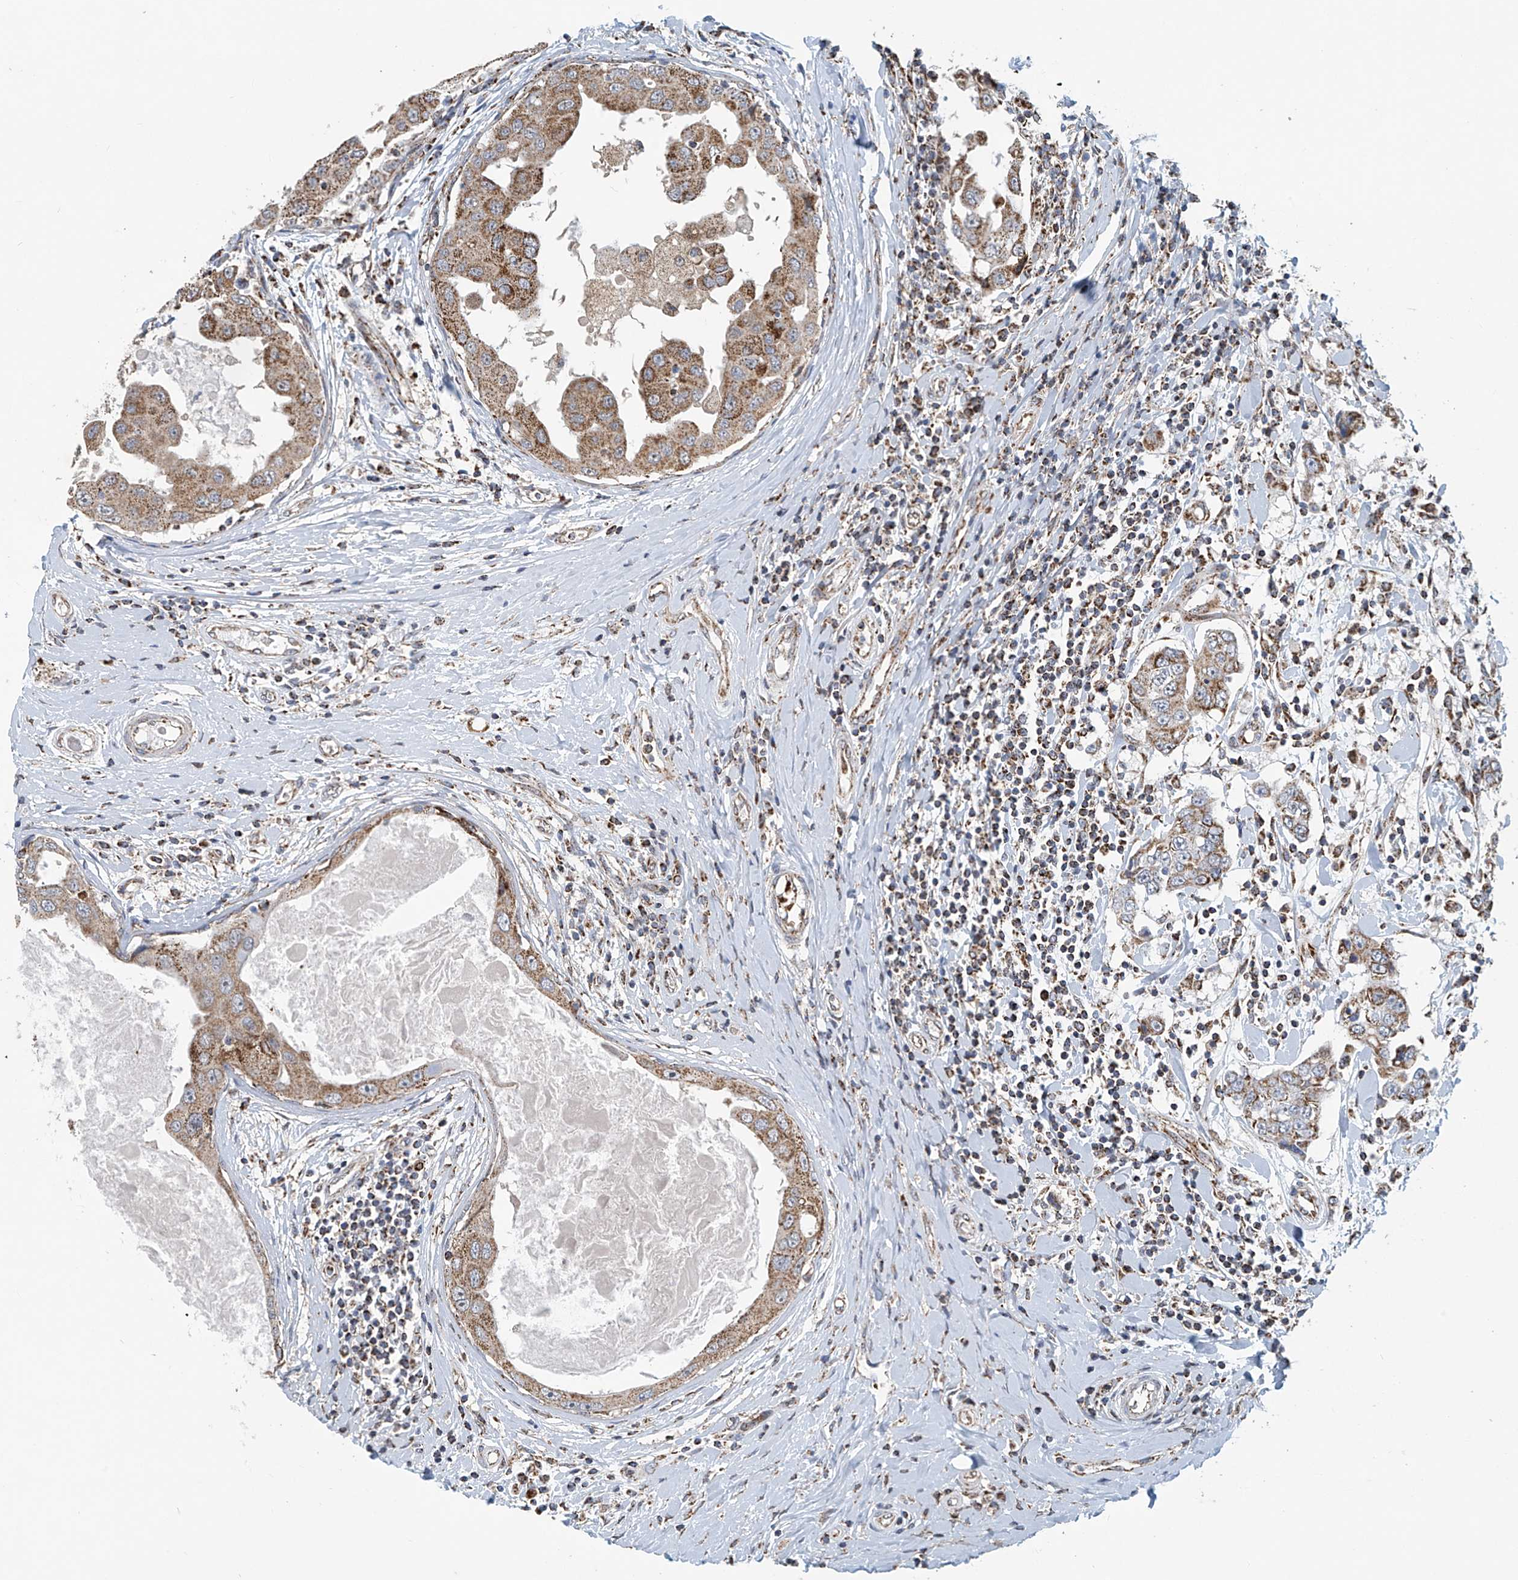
{"staining": {"intensity": "moderate", "quantity": ">75%", "location": "cytoplasmic/membranous"}, "tissue": "breast cancer", "cell_type": "Tumor cells", "image_type": "cancer", "snomed": [{"axis": "morphology", "description": "Duct carcinoma"}, {"axis": "topography", "description": "Breast"}], "caption": "A medium amount of moderate cytoplasmic/membranous expression is identified in about >75% of tumor cells in breast cancer tissue.", "gene": "COMMD1", "patient": {"sex": "female", "age": 27}}